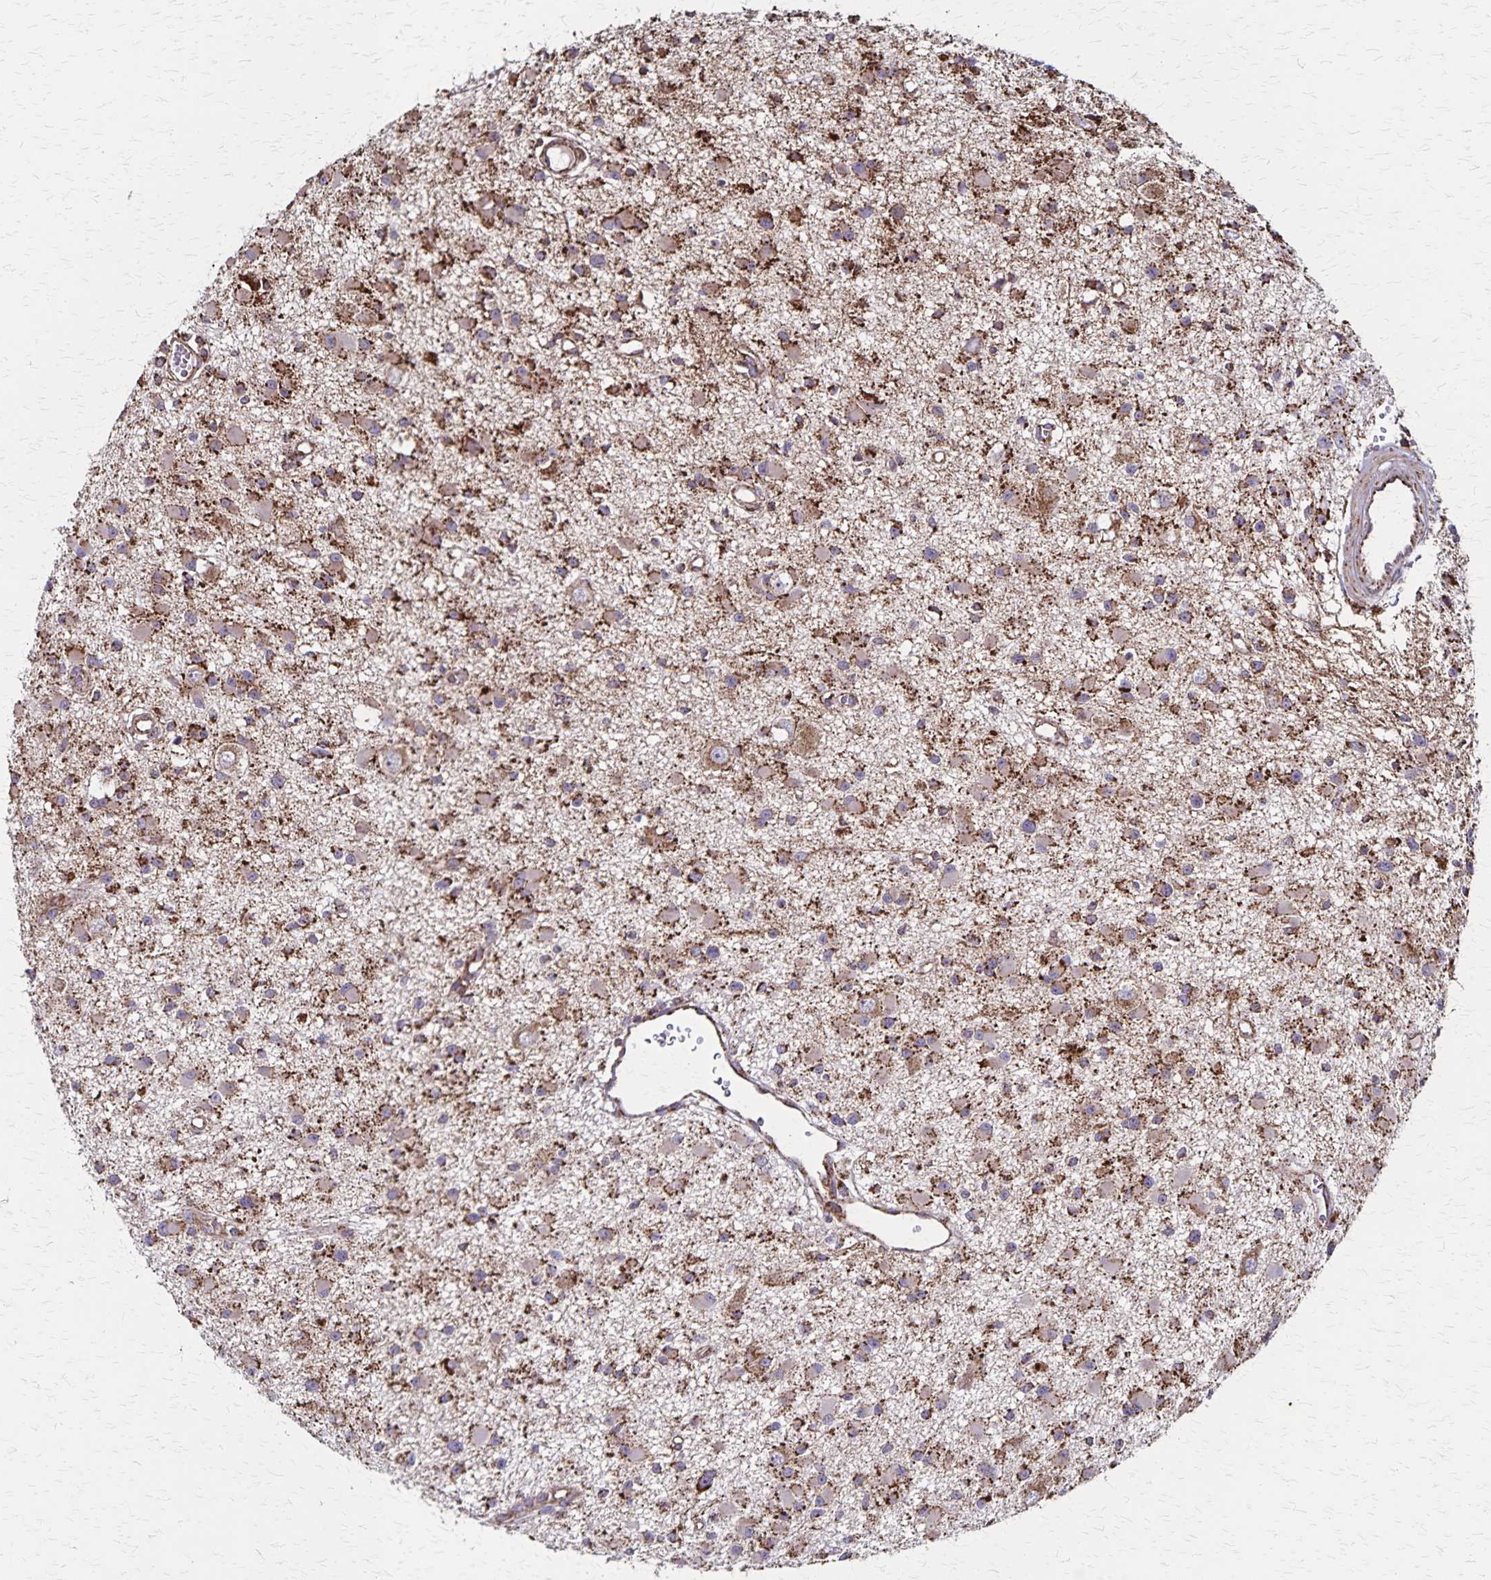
{"staining": {"intensity": "moderate", "quantity": ">75%", "location": "cytoplasmic/membranous"}, "tissue": "glioma", "cell_type": "Tumor cells", "image_type": "cancer", "snomed": [{"axis": "morphology", "description": "Glioma, malignant, High grade"}, {"axis": "topography", "description": "Brain"}], "caption": "A histopathology image showing moderate cytoplasmic/membranous staining in approximately >75% of tumor cells in glioma, as visualized by brown immunohistochemical staining.", "gene": "NFS1", "patient": {"sex": "male", "age": 54}}